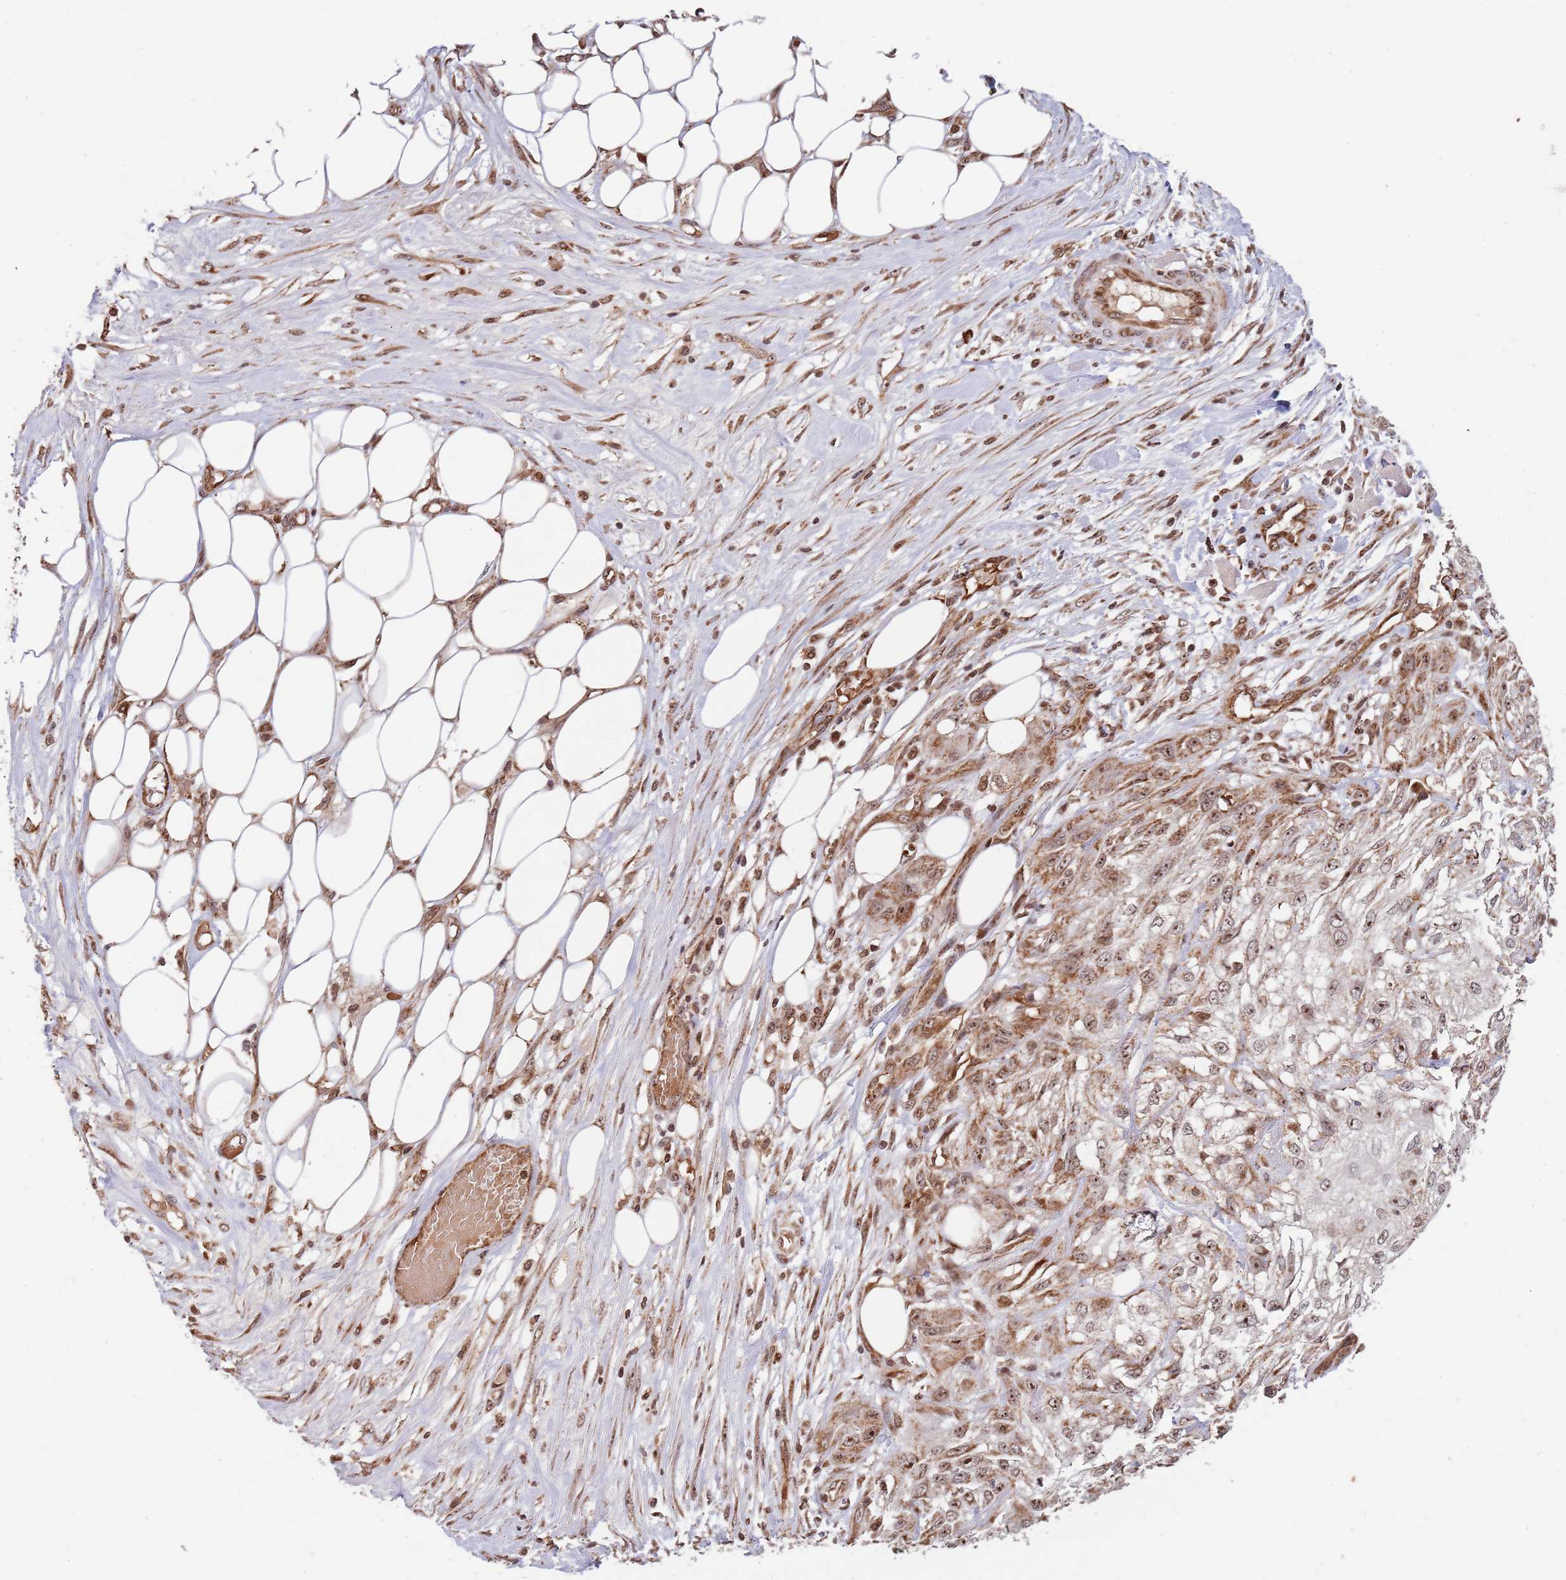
{"staining": {"intensity": "moderate", "quantity": ">75%", "location": "cytoplasmic/membranous"}, "tissue": "skin cancer", "cell_type": "Tumor cells", "image_type": "cancer", "snomed": [{"axis": "morphology", "description": "Squamous cell carcinoma, NOS"}, {"axis": "morphology", "description": "Squamous cell carcinoma, metastatic, NOS"}, {"axis": "topography", "description": "Skin"}, {"axis": "topography", "description": "Lymph node"}], "caption": "The photomicrograph shows a brown stain indicating the presence of a protein in the cytoplasmic/membranous of tumor cells in skin squamous cell carcinoma.", "gene": "DCHS1", "patient": {"sex": "male", "age": 75}}